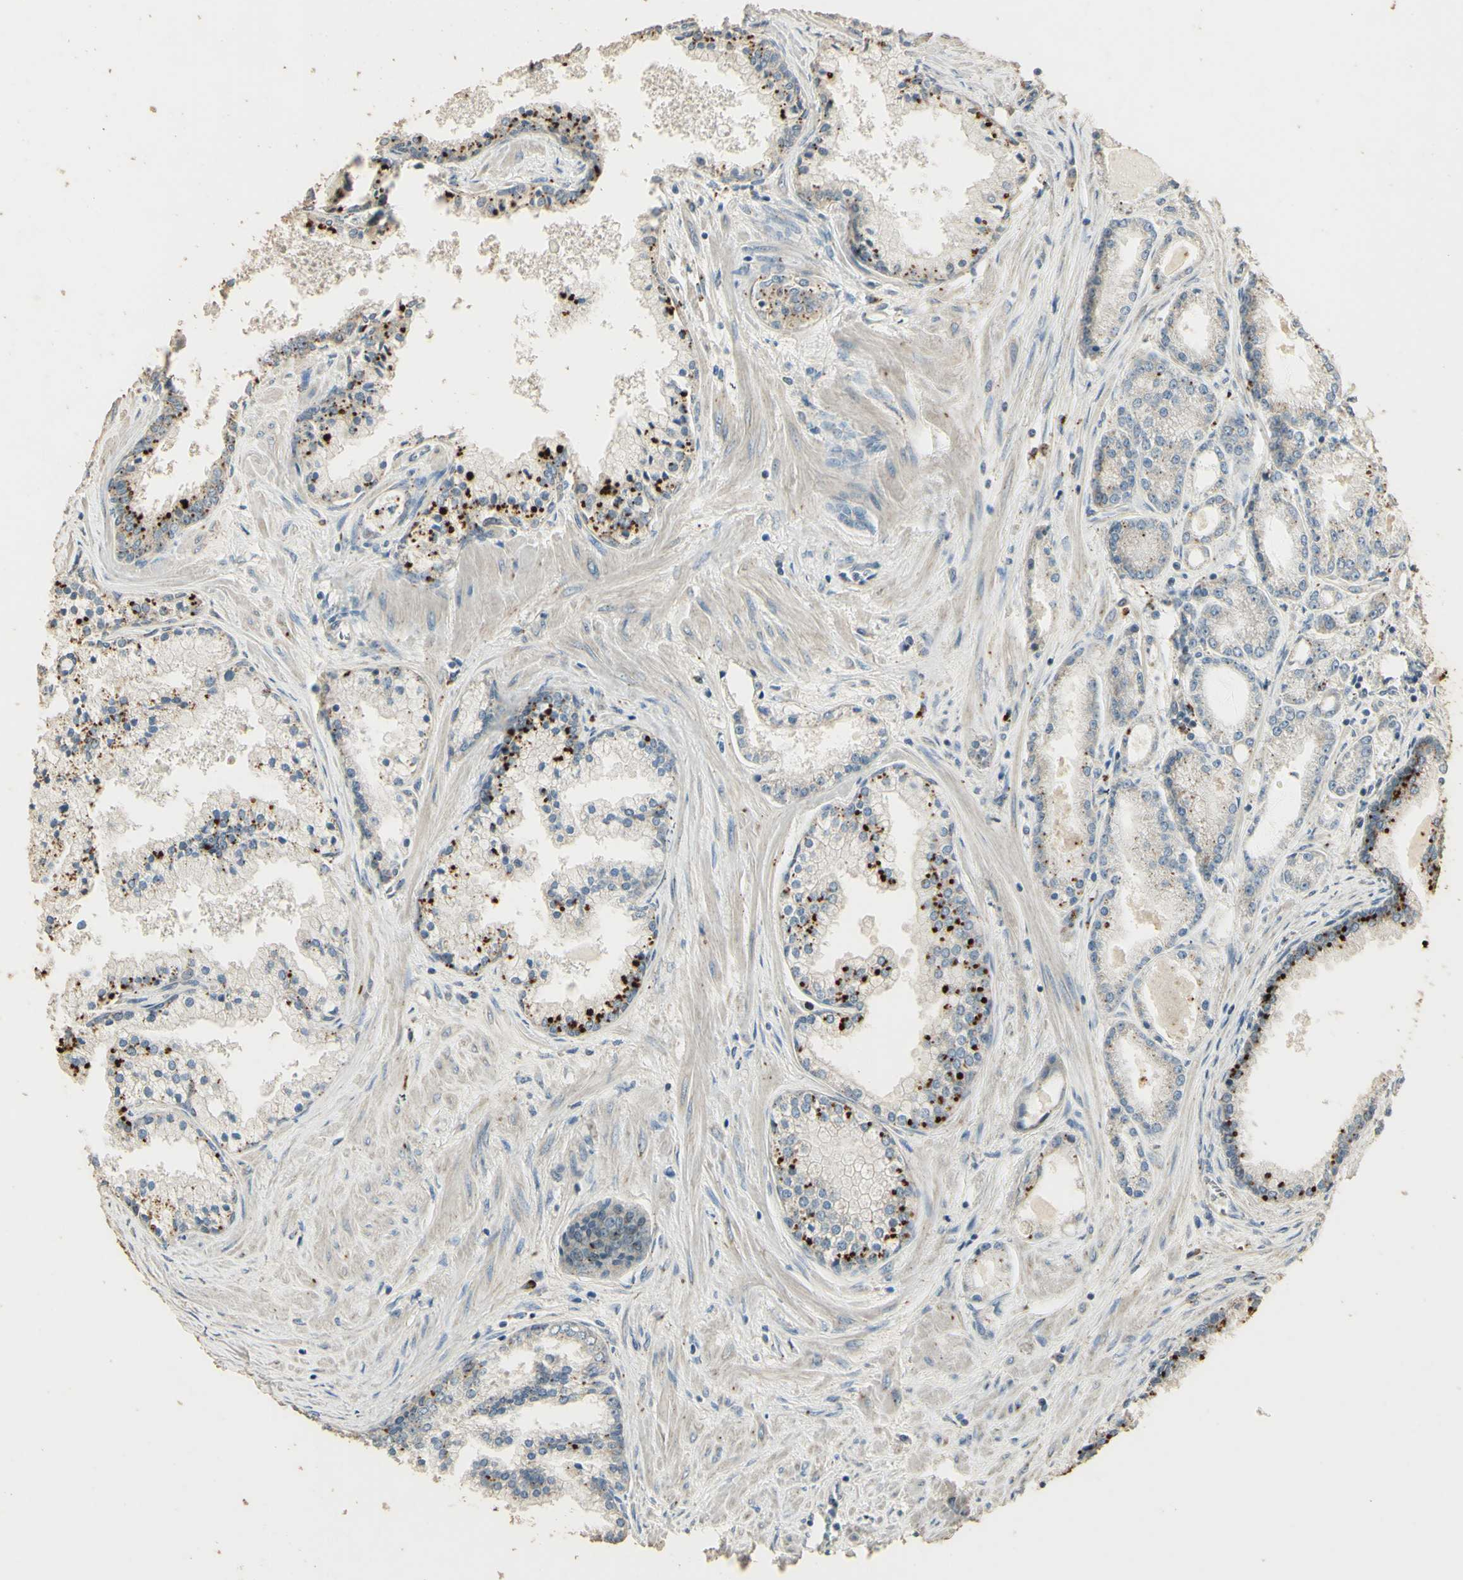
{"staining": {"intensity": "moderate", "quantity": "<25%", "location": "cytoplasmic/membranous"}, "tissue": "prostate cancer", "cell_type": "Tumor cells", "image_type": "cancer", "snomed": [{"axis": "morphology", "description": "Adenocarcinoma, High grade"}, {"axis": "topography", "description": "Prostate"}], "caption": "Immunohistochemical staining of prostate adenocarcinoma (high-grade) exhibits moderate cytoplasmic/membranous protein staining in about <25% of tumor cells. Using DAB (brown) and hematoxylin (blue) stains, captured at high magnification using brightfield microscopy.", "gene": "ARHGEF17", "patient": {"sex": "male", "age": 61}}